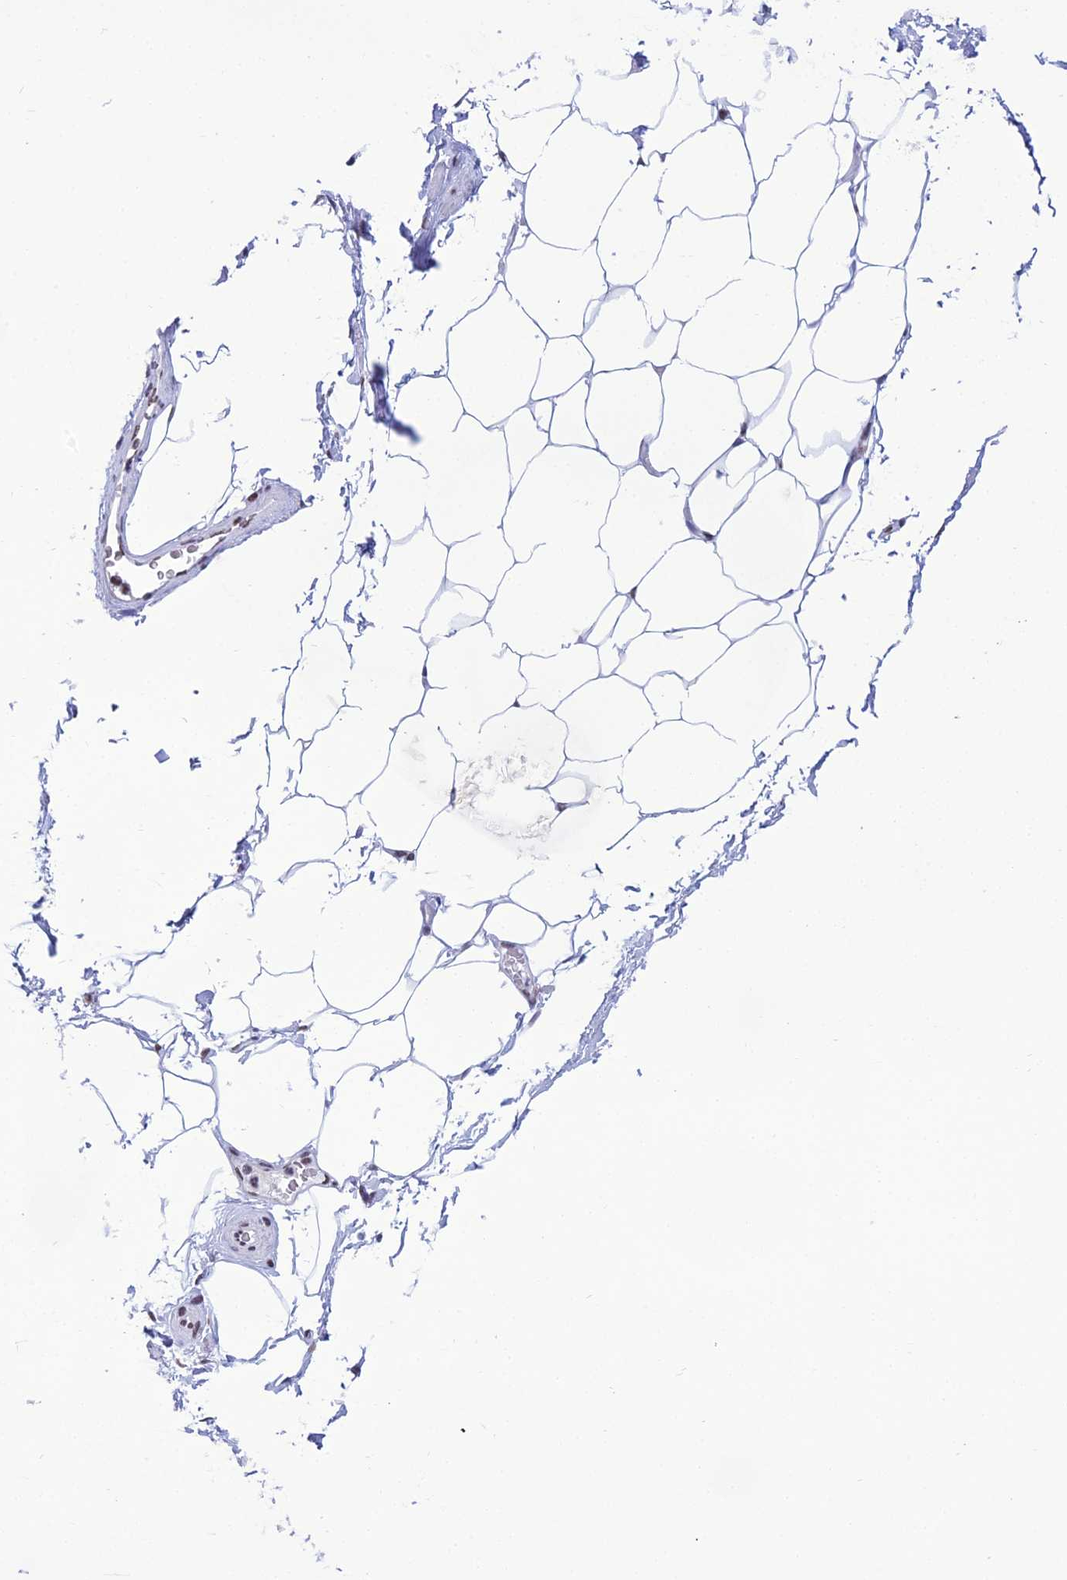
{"staining": {"intensity": "negative", "quantity": "none", "location": "none"}, "tissue": "adipose tissue", "cell_type": "Adipocytes", "image_type": "normal", "snomed": [{"axis": "morphology", "description": "Normal tissue, NOS"}, {"axis": "morphology", "description": "Adenocarcinoma, Low grade"}, {"axis": "topography", "description": "Prostate"}, {"axis": "topography", "description": "Peripheral nerve tissue"}], "caption": "The micrograph reveals no significant expression in adipocytes of adipose tissue.", "gene": "PRAMEF12", "patient": {"sex": "male", "age": 63}}